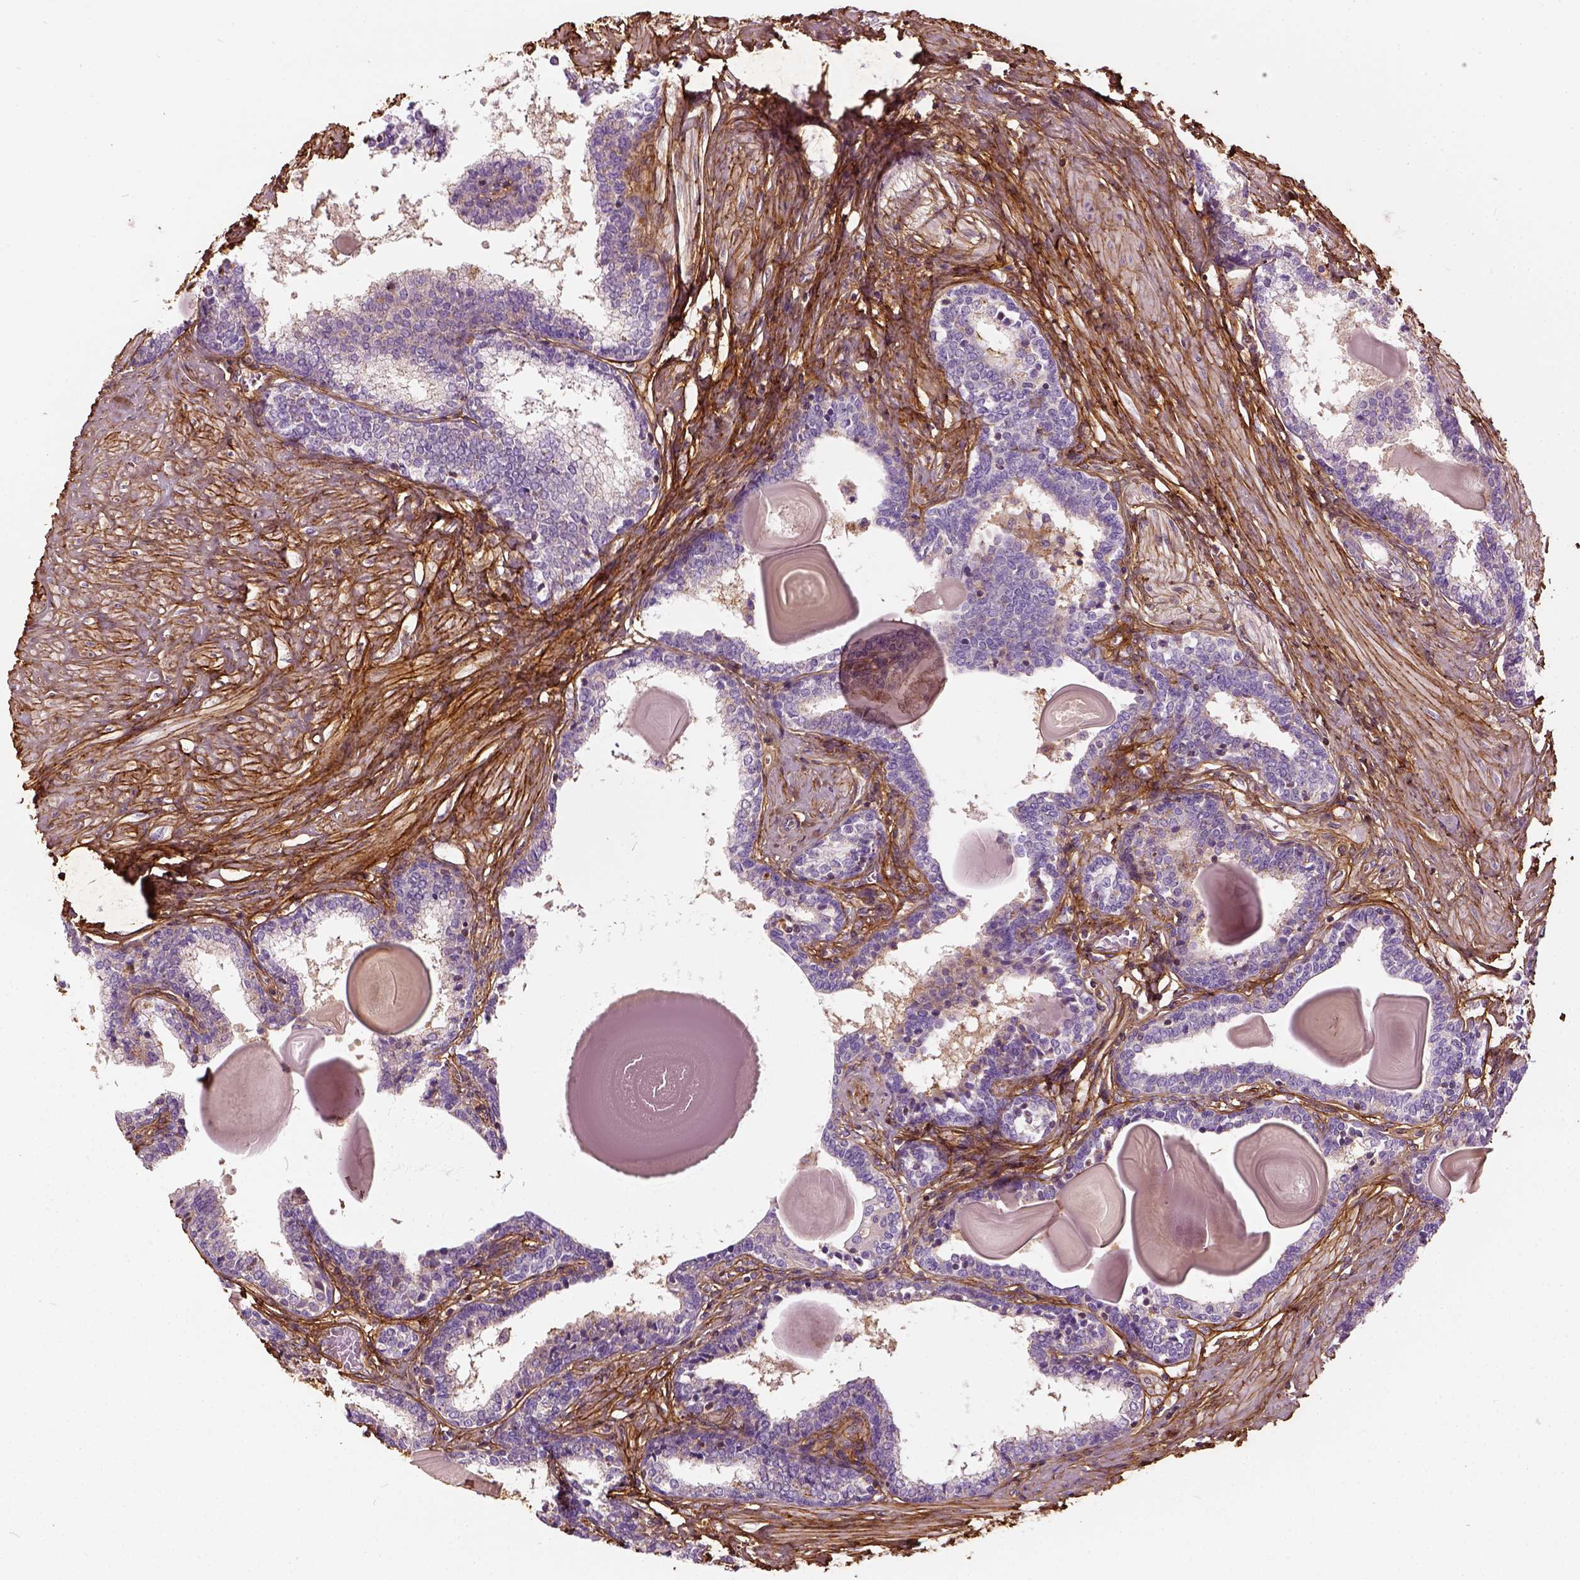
{"staining": {"intensity": "negative", "quantity": "none", "location": "none"}, "tissue": "prostate", "cell_type": "Glandular cells", "image_type": "normal", "snomed": [{"axis": "morphology", "description": "Normal tissue, NOS"}, {"axis": "topography", "description": "Prostate"}], "caption": "This is an immunohistochemistry (IHC) photomicrograph of unremarkable prostate. There is no staining in glandular cells.", "gene": "COL6A2", "patient": {"sex": "male", "age": 55}}